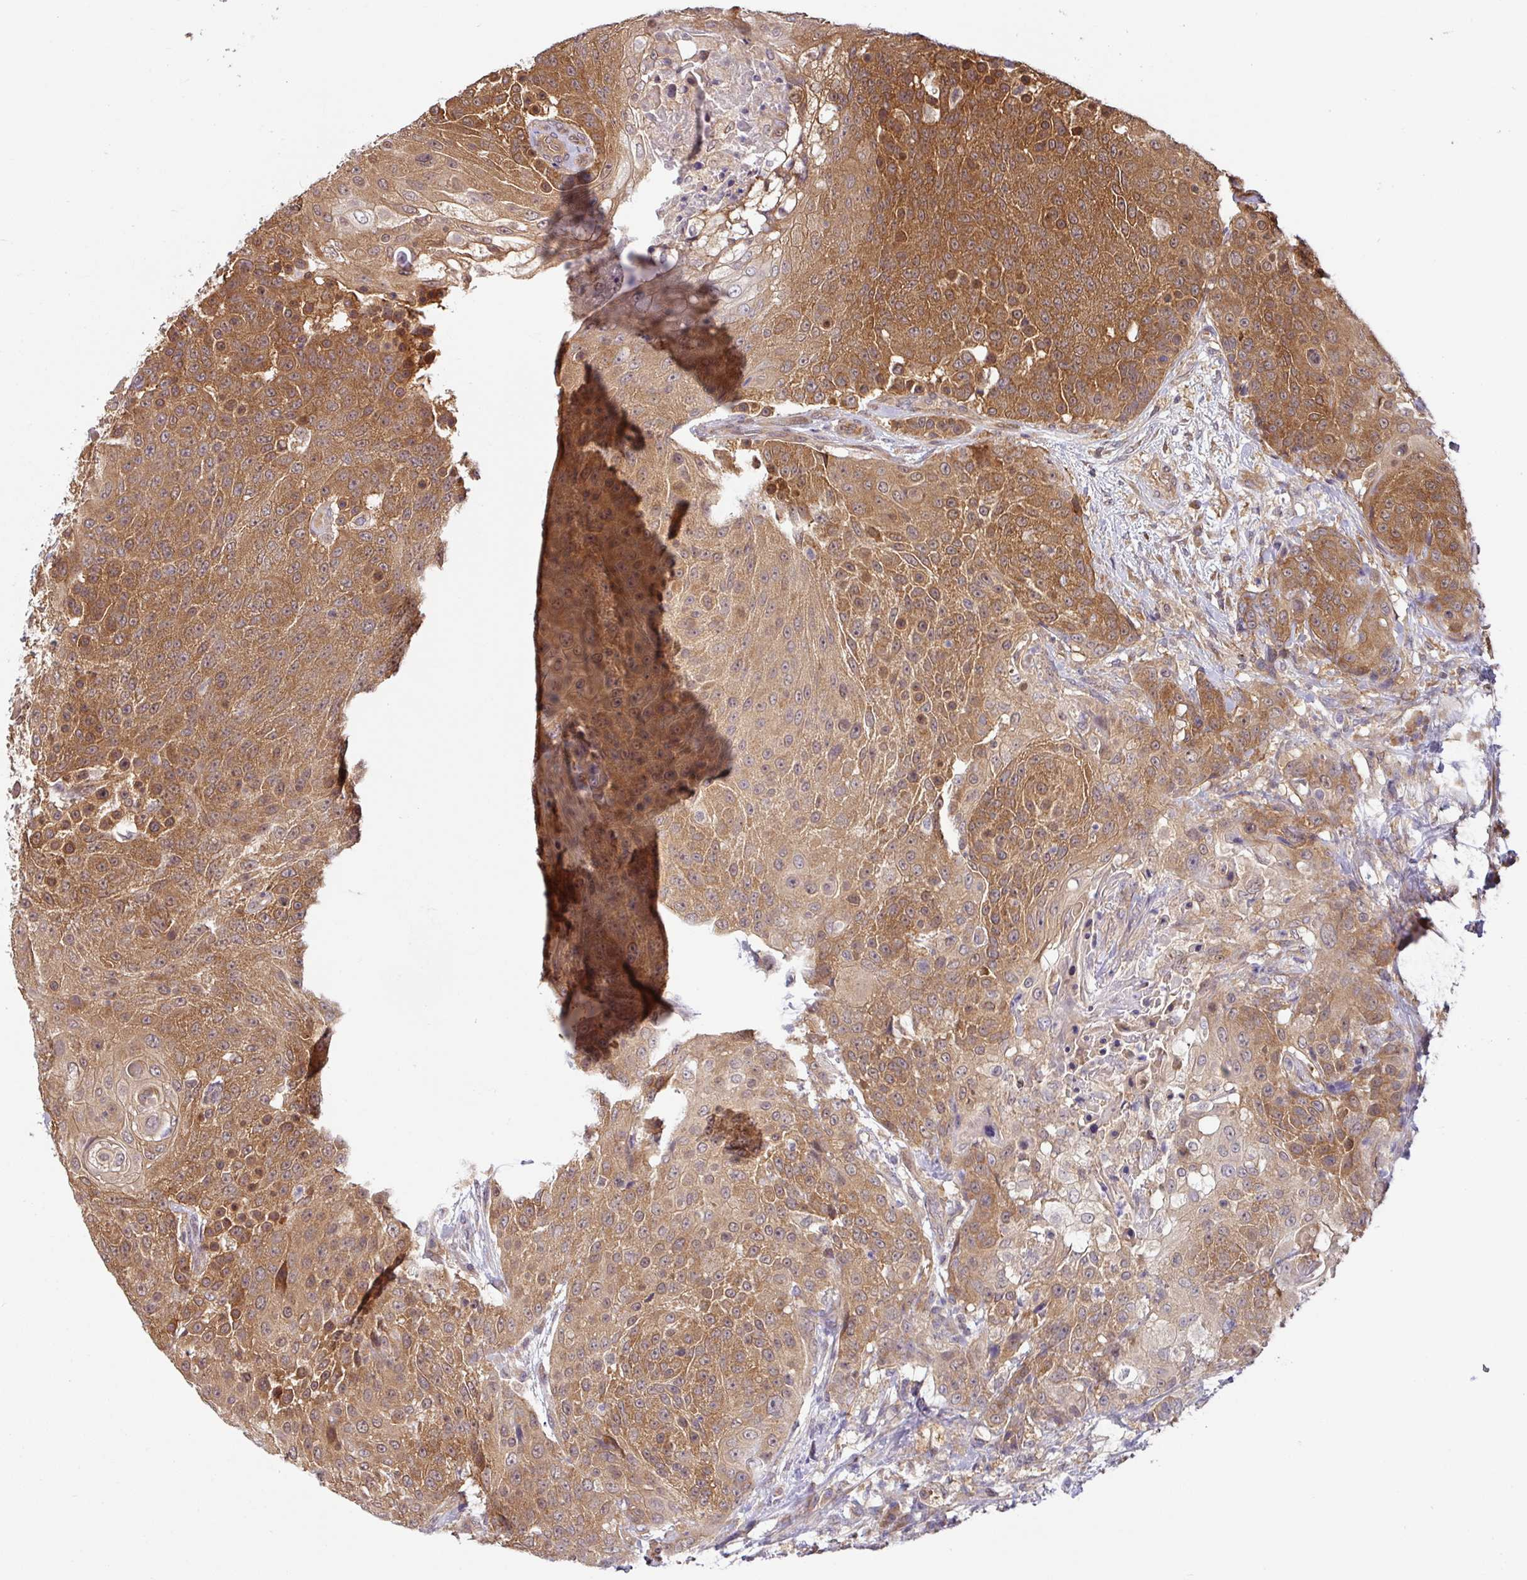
{"staining": {"intensity": "moderate", "quantity": ">75%", "location": "cytoplasmic/membranous"}, "tissue": "urothelial cancer", "cell_type": "Tumor cells", "image_type": "cancer", "snomed": [{"axis": "morphology", "description": "Urothelial carcinoma, High grade"}, {"axis": "topography", "description": "Urinary bladder"}], "caption": "High-power microscopy captured an immunohistochemistry (IHC) histopathology image of high-grade urothelial carcinoma, revealing moderate cytoplasmic/membranous positivity in approximately >75% of tumor cells. The protein is shown in brown color, while the nuclei are stained blue.", "gene": "SHB", "patient": {"sex": "female", "age": 63}}